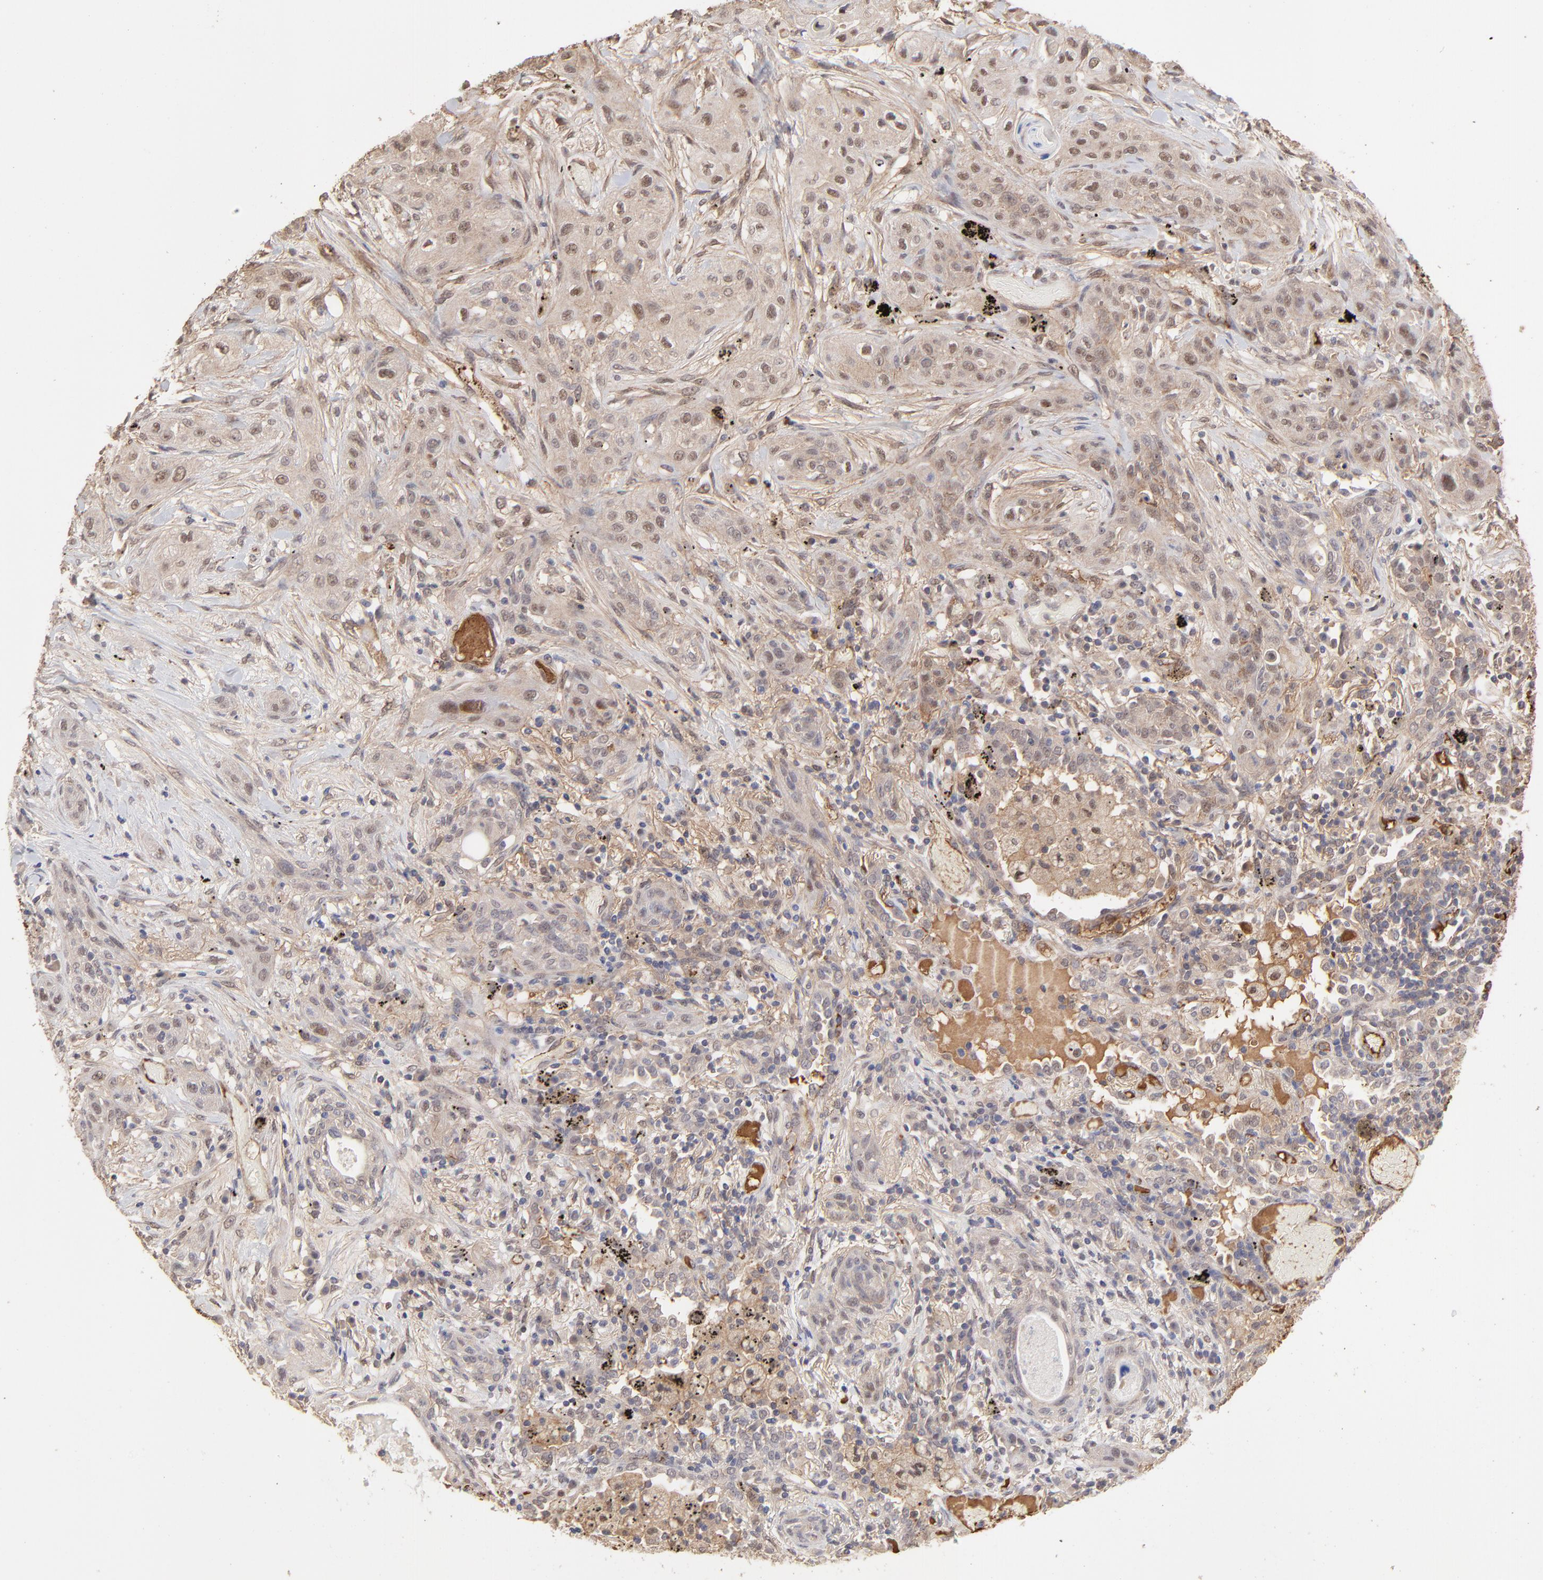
{"staining": {"intensity": "weak", "quantity": "25%-75%", "location": "cytoplasmic/membranous,nuclear"}, "tissue": "lung cancer", "cell_type": "Tumor cells", "image_type": "cancer", "snomed": [{"axis": "morphology", "description": "Squamous cell carcinoma, NOS"}, {"axis": "topography", "description": "Lung"}], "caption": "IHC photomicrograph of neoplastic tissue: squamous cell carcinoma (lung) stained using IHC displays low levels of weak protein expression localized specifically in the cytoplasmic/membranous and nuclear of tumor cells, appearing as a cytoplasmic/membranous and nuclear brown color.", "gene": "PSMD14", "patient": {"sex": "female", "age": 47}}